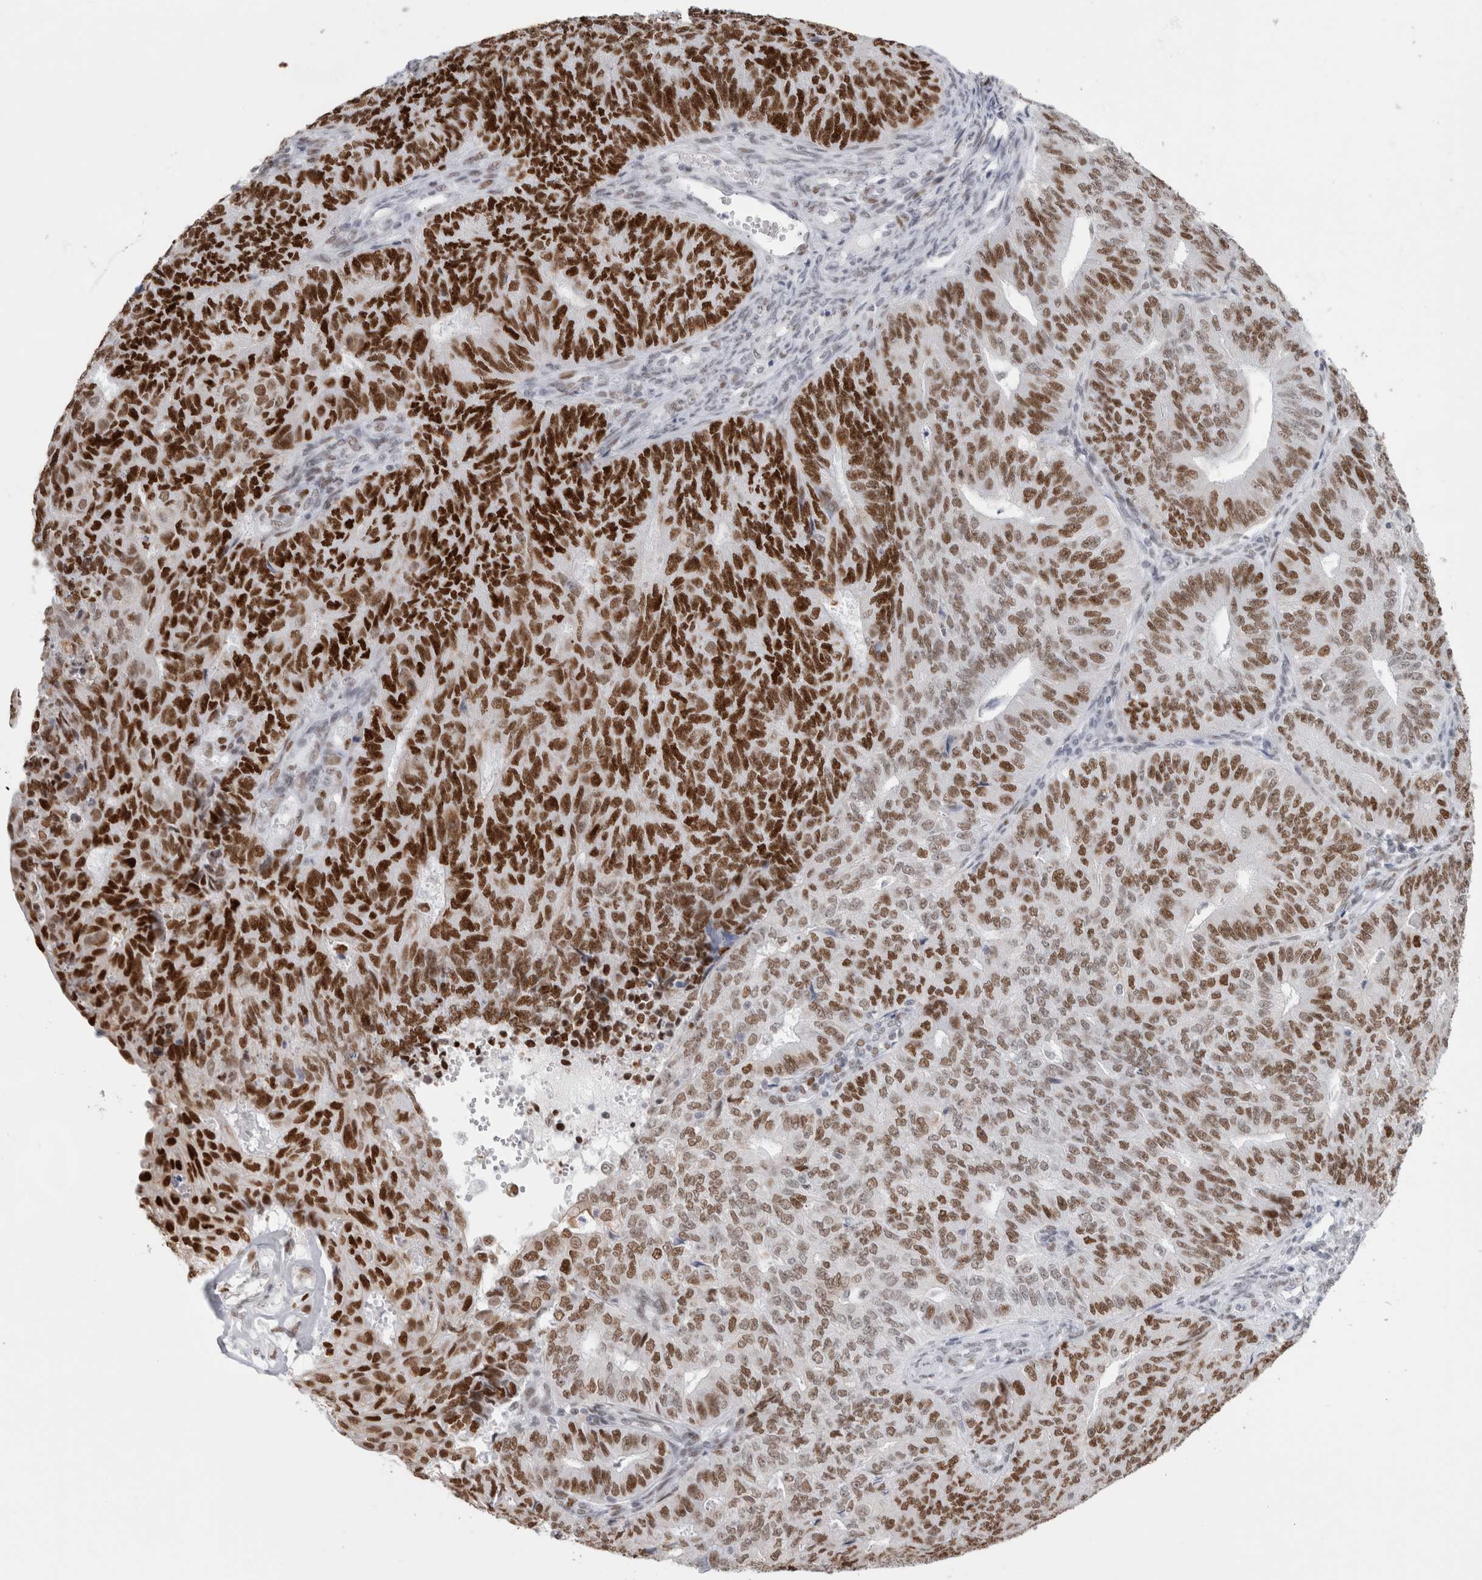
{"staining": {"intensity": "strong", "quantity": ">75%", "location": "nuclear"}, "tissue": "endometrial cancer", "cell_type": "Tumor cells", "image_type": "cancer", "snomed": [{"axis": "morphology", "description": "Adenocarcinoma, NOS"}, {"axis": "topography", "description": "Endometrium"}], "caption": "Immunohistochemistry (IHC) image of neoplastic tissue: adenocarcinoma (endometrial) stained using immunohistochemistry (IHC) reveals high levels of strong protein expression localized specifically in the nuclear of tumor cells, appearing as a nuclear brown color.", "gene": "SMARCC1", "patient": {"sex": "female", "age": 32}}